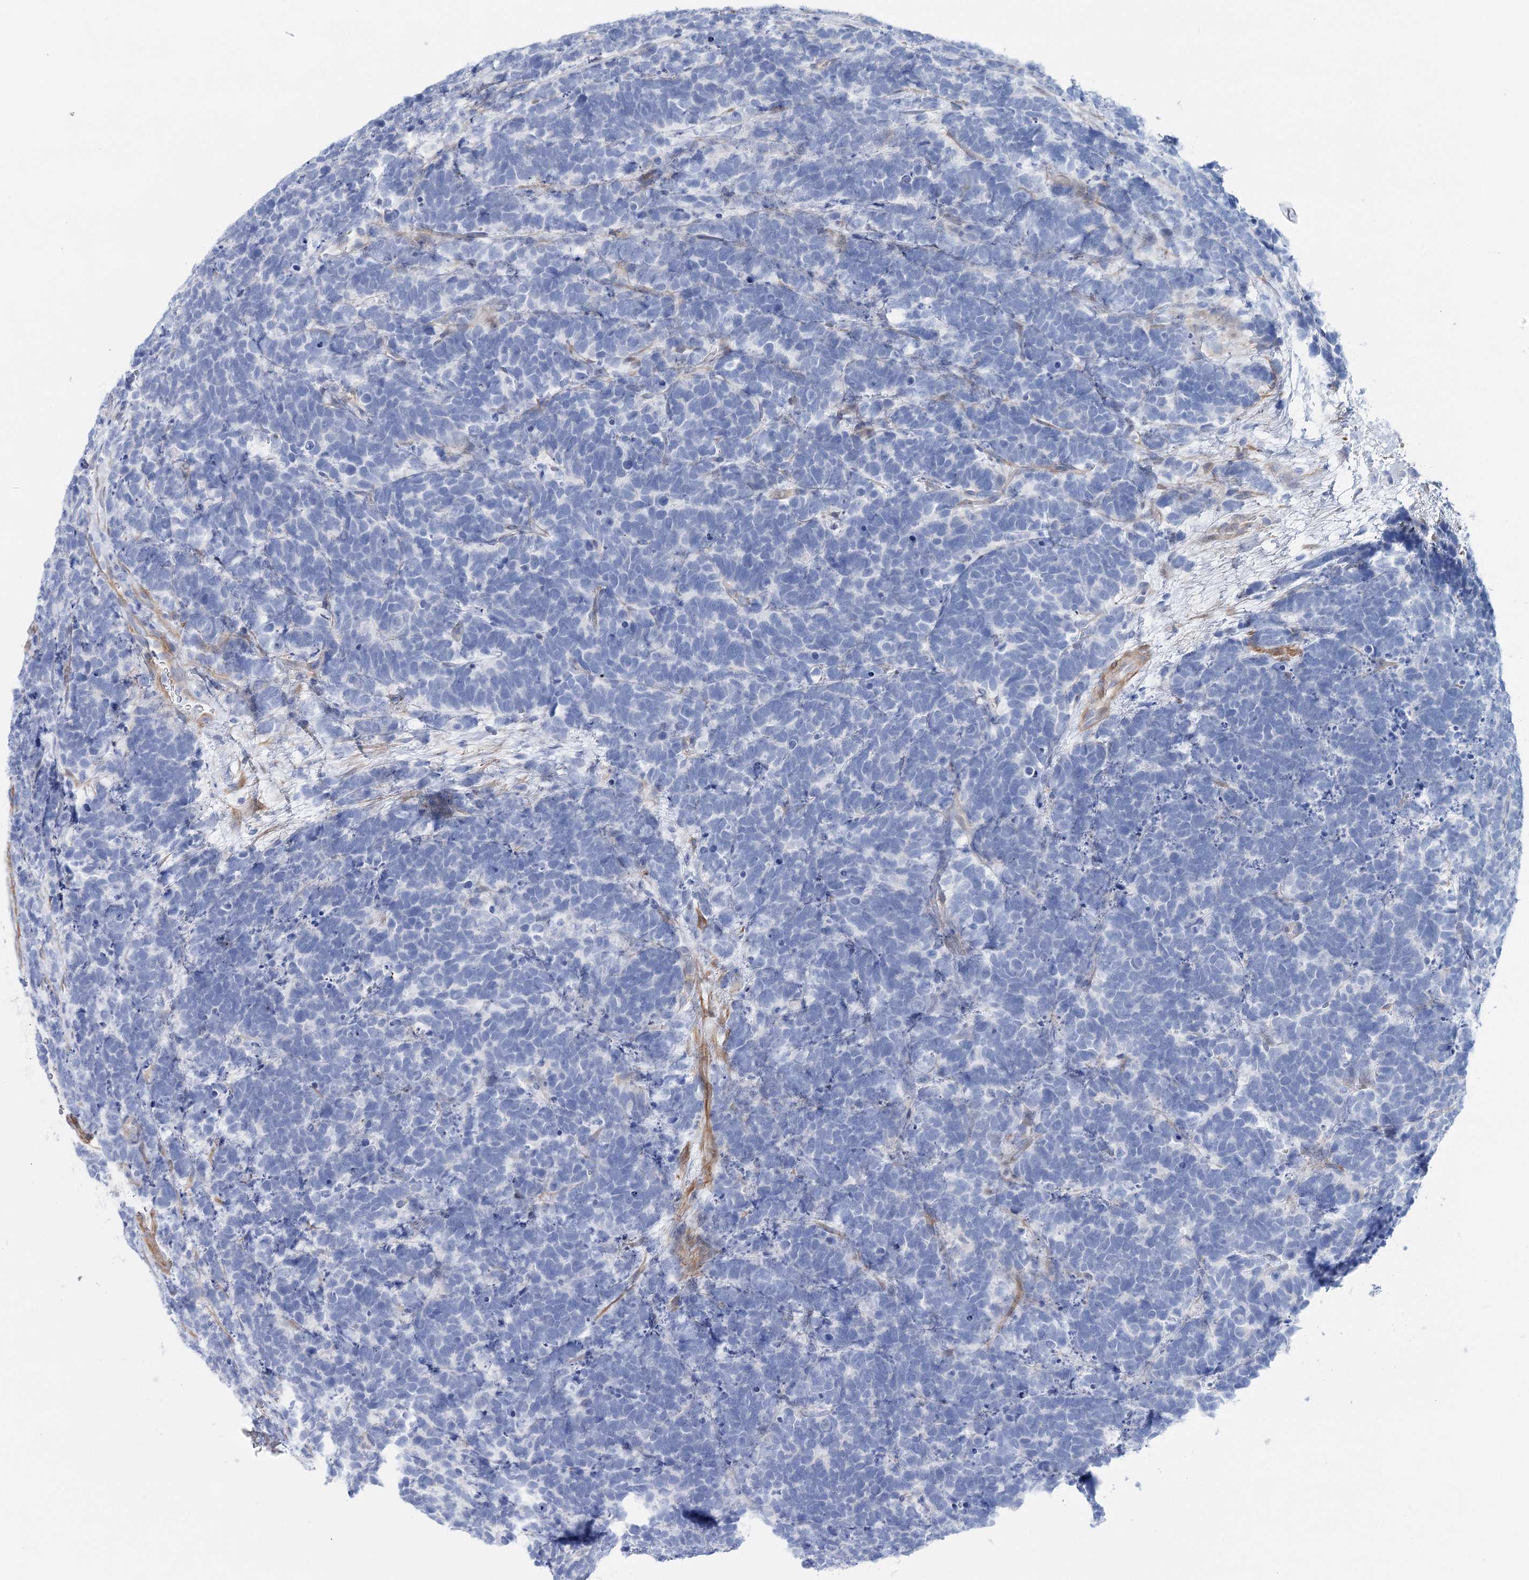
{"staining": {"intensity": "negative", "quantity": "none", "location": "none"}, "tissue": "carcinoid", "cell_type": "Tumor cells", "image_type": "cancer", "snomed": [{"axis": "morphology", "description": "Carcinoma, NOS"}, {"axis": "morphology", "description": "Carcinoid, malignant, NOS"}, {"axis": "topography", "description": "Urinary bladder"}], "caption": "This micrograph is of carcinoid stained with immunohistochemistry (IHC) to label a protein in brown with the nuclei are counter-stained blue. There is no staining in tumor cells.", "gene": "ANKRD23", "patient": {"sex": "male", "age": 57}}